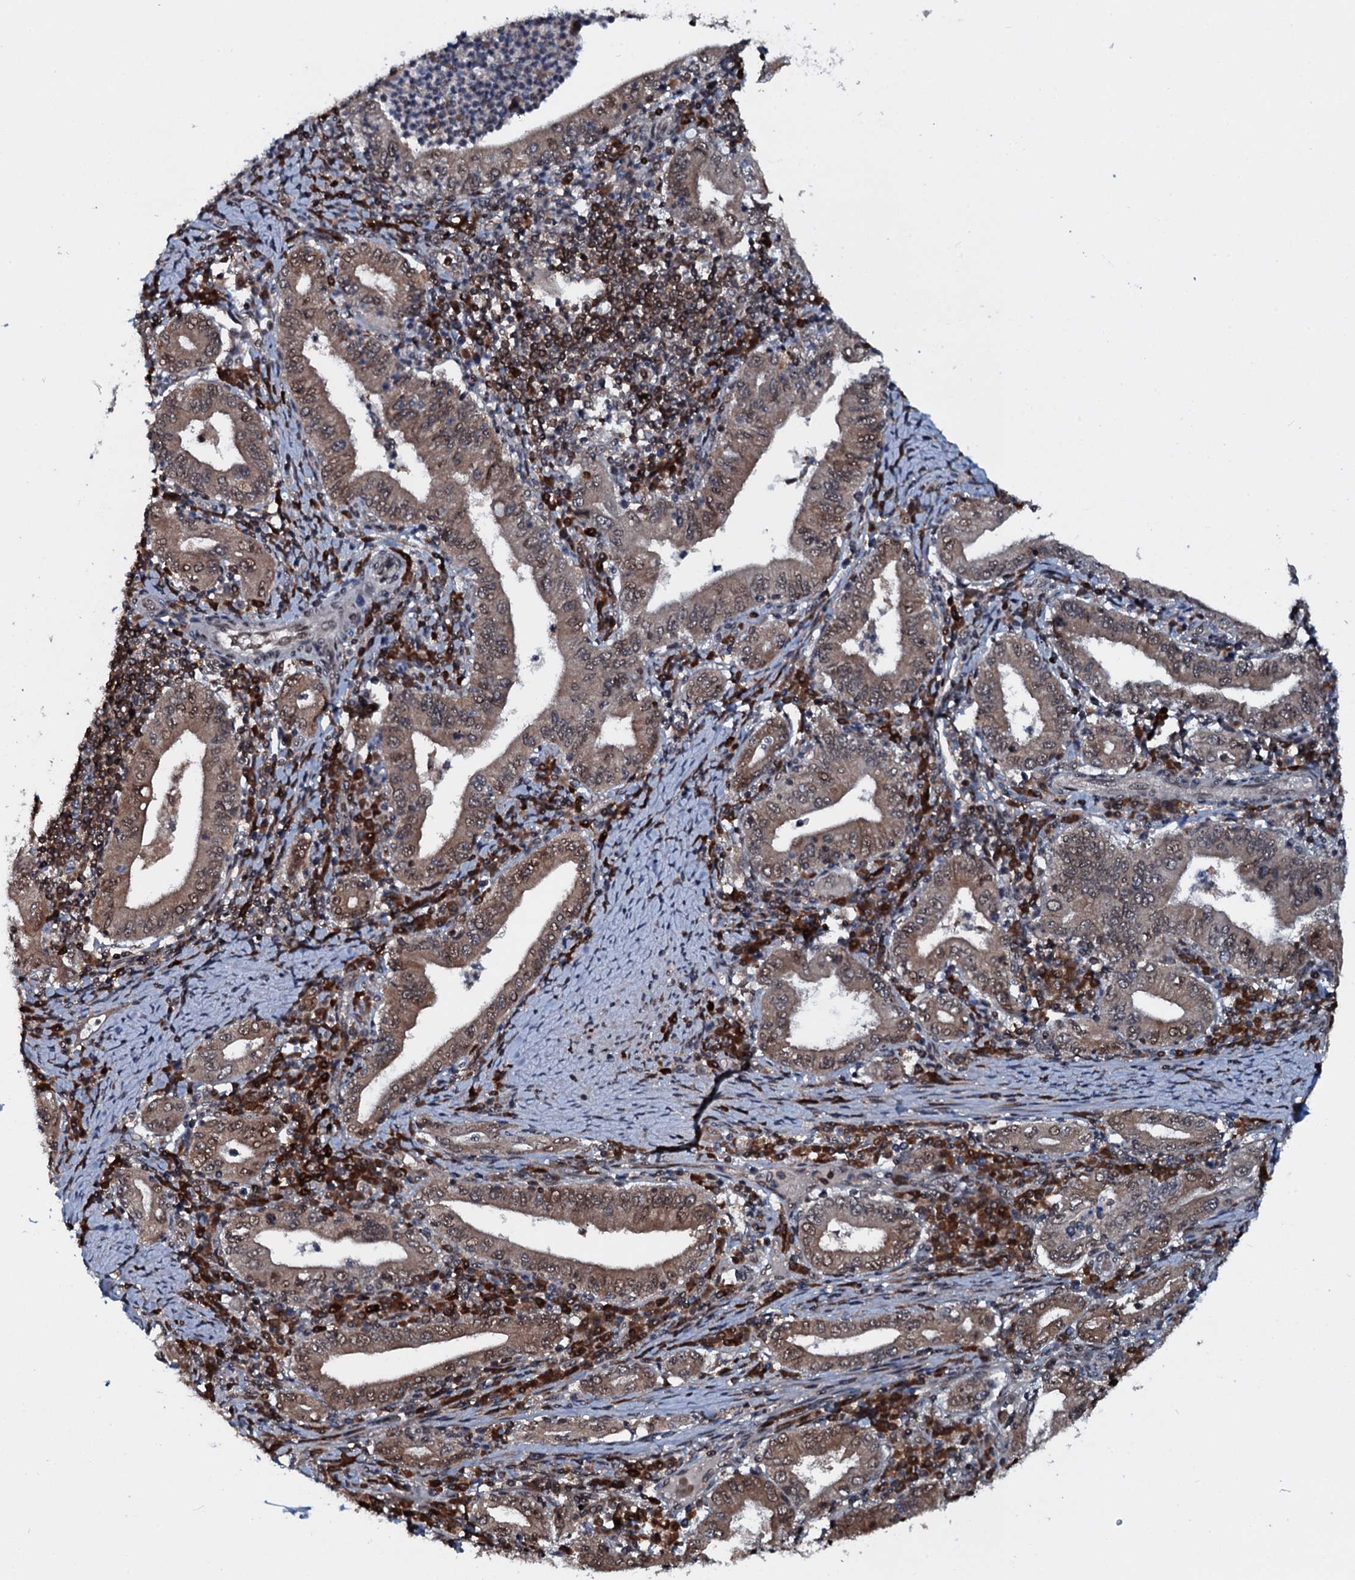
{"staining": {"intensity": "moderate", "quantity": ">75%", "location": "cytoplasmic/membranous,nuclear"}, "tissue": "stomach cancer", "cell_type": "Tumor cells", "image_type": "cancer", "snomed": [{"axis": "morphology", "description": "Normal tissue, NOS"}, {"axis": "morphology", "description": "Adenocarcinoma, NOS"}, {"axis": "topography", "description": "Esophagus"}, {"axis": "topography", "description": "Stomach, upper"}, {"axis": "topography", "description": "Peripheral nerve tissue"}], "caption": "There is medium levels of moderate cytoplasmic/membranous and nuclear expression in tumor cells of stomach adenocarcinoma, as demonstrated by immunohistochemical staining (brown color).", "gene": "HDDC3", "patient": {"sex": "male", "age": 62}}